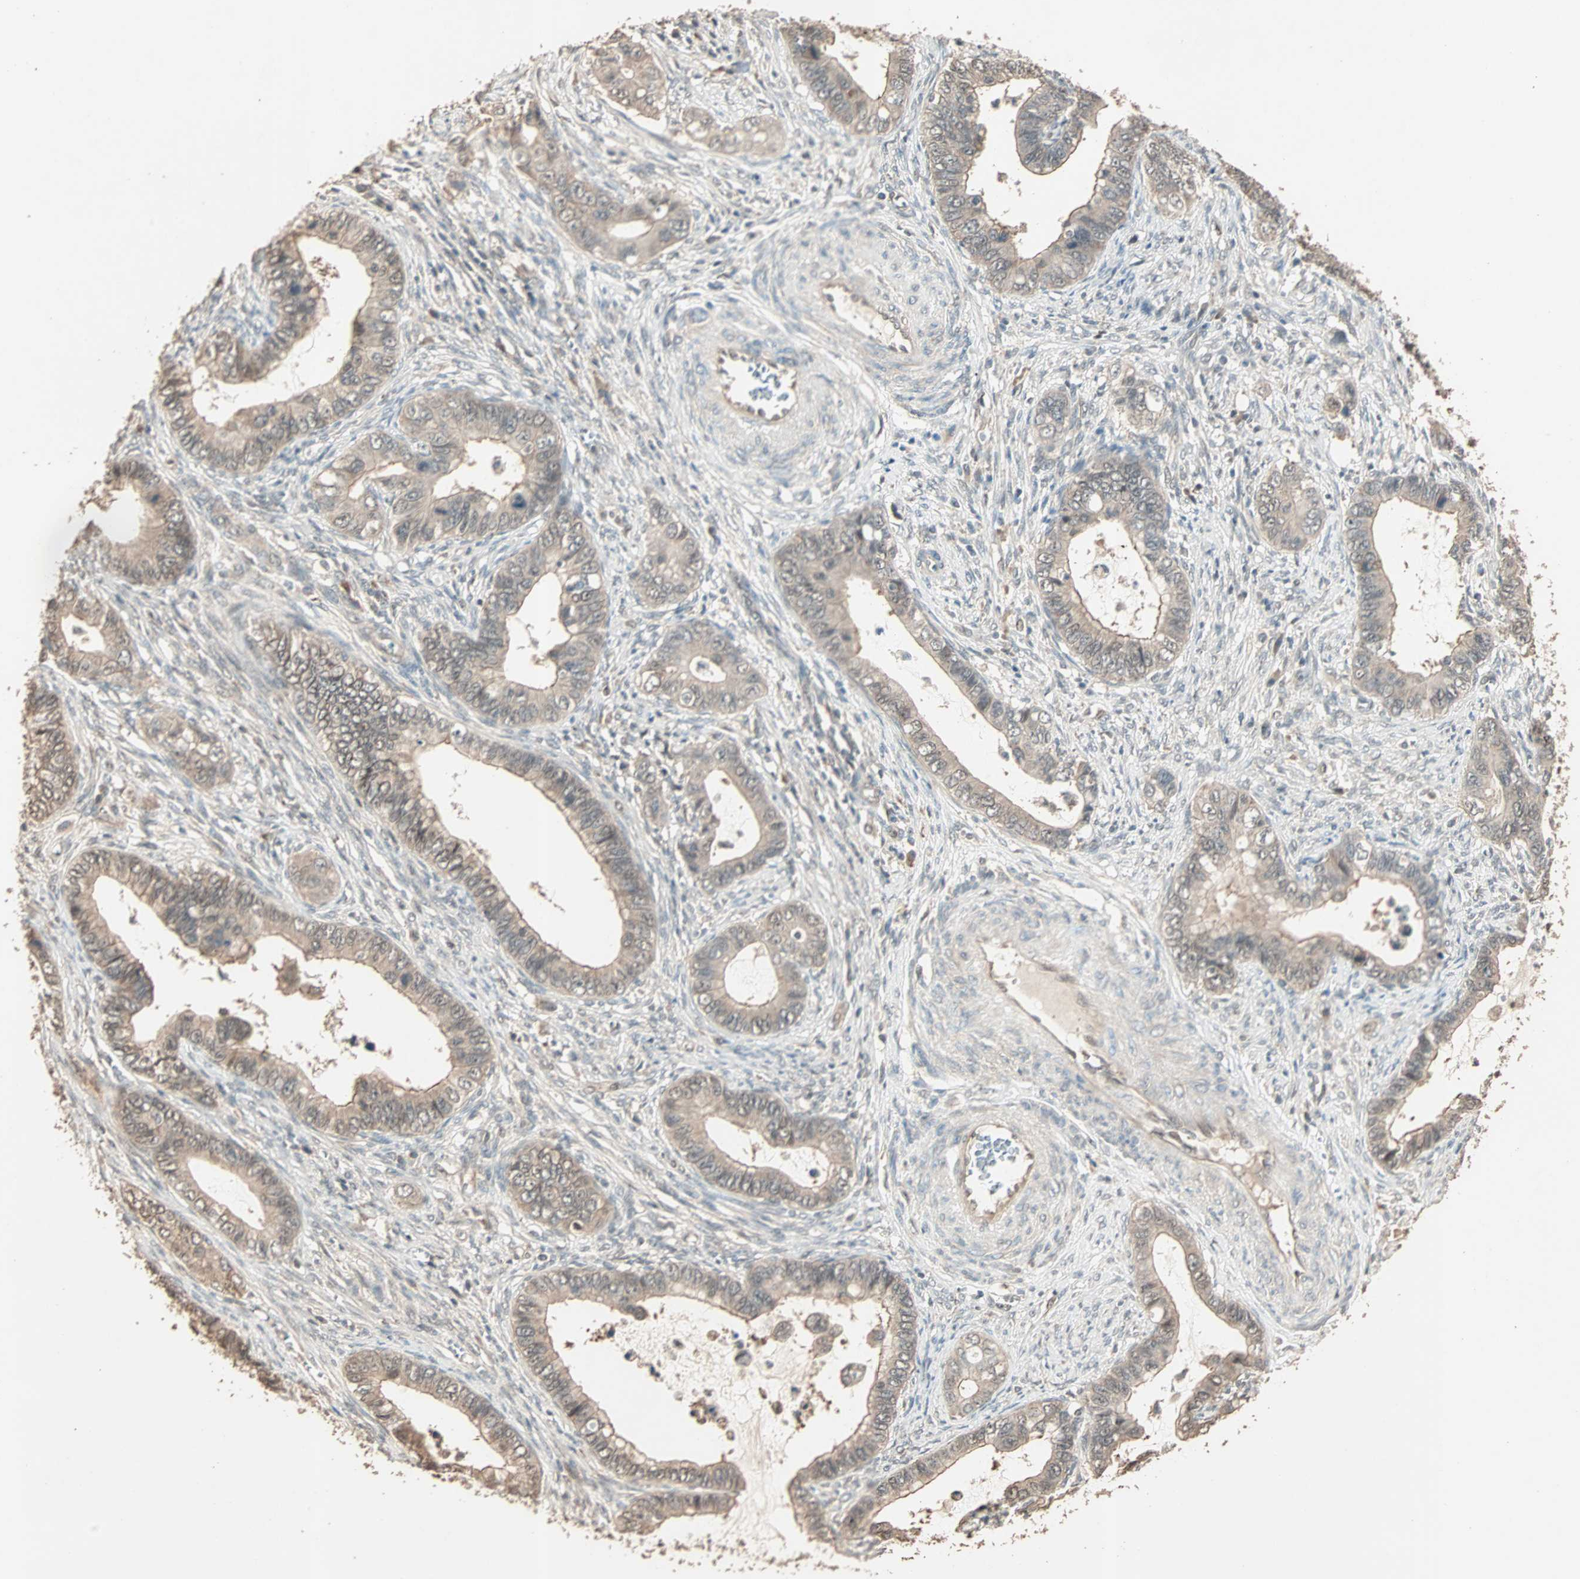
{"staining": {"intensity": "weak", "quantity": ">75%", "location": "cytoplasmic/membranous"}, "tissue": "cervical cancer", "cell_type": "Tumor cells", "image_type": "cancer", "snomed": [{"axis": "morphology", "description": "Adenocarcinoma, NOS"}, {"axis": "topography", "description": "Cervix"}], "caption": "Immunohistochemistry staining of cervical cancer, which demonstrates low levels of weak cytoplasmic/membranous expression in about >75% of tumor cells indicating weak cytoplasmic/membranous protein positivity. The staining was performed using DAB (3,3'-diaminobenzidine) (brown) for protein detection and nuclei were counterstained in hematoxylin (blue).", "gene": "ZBTB33", "patient": {"sex": "female", "age": 44}}